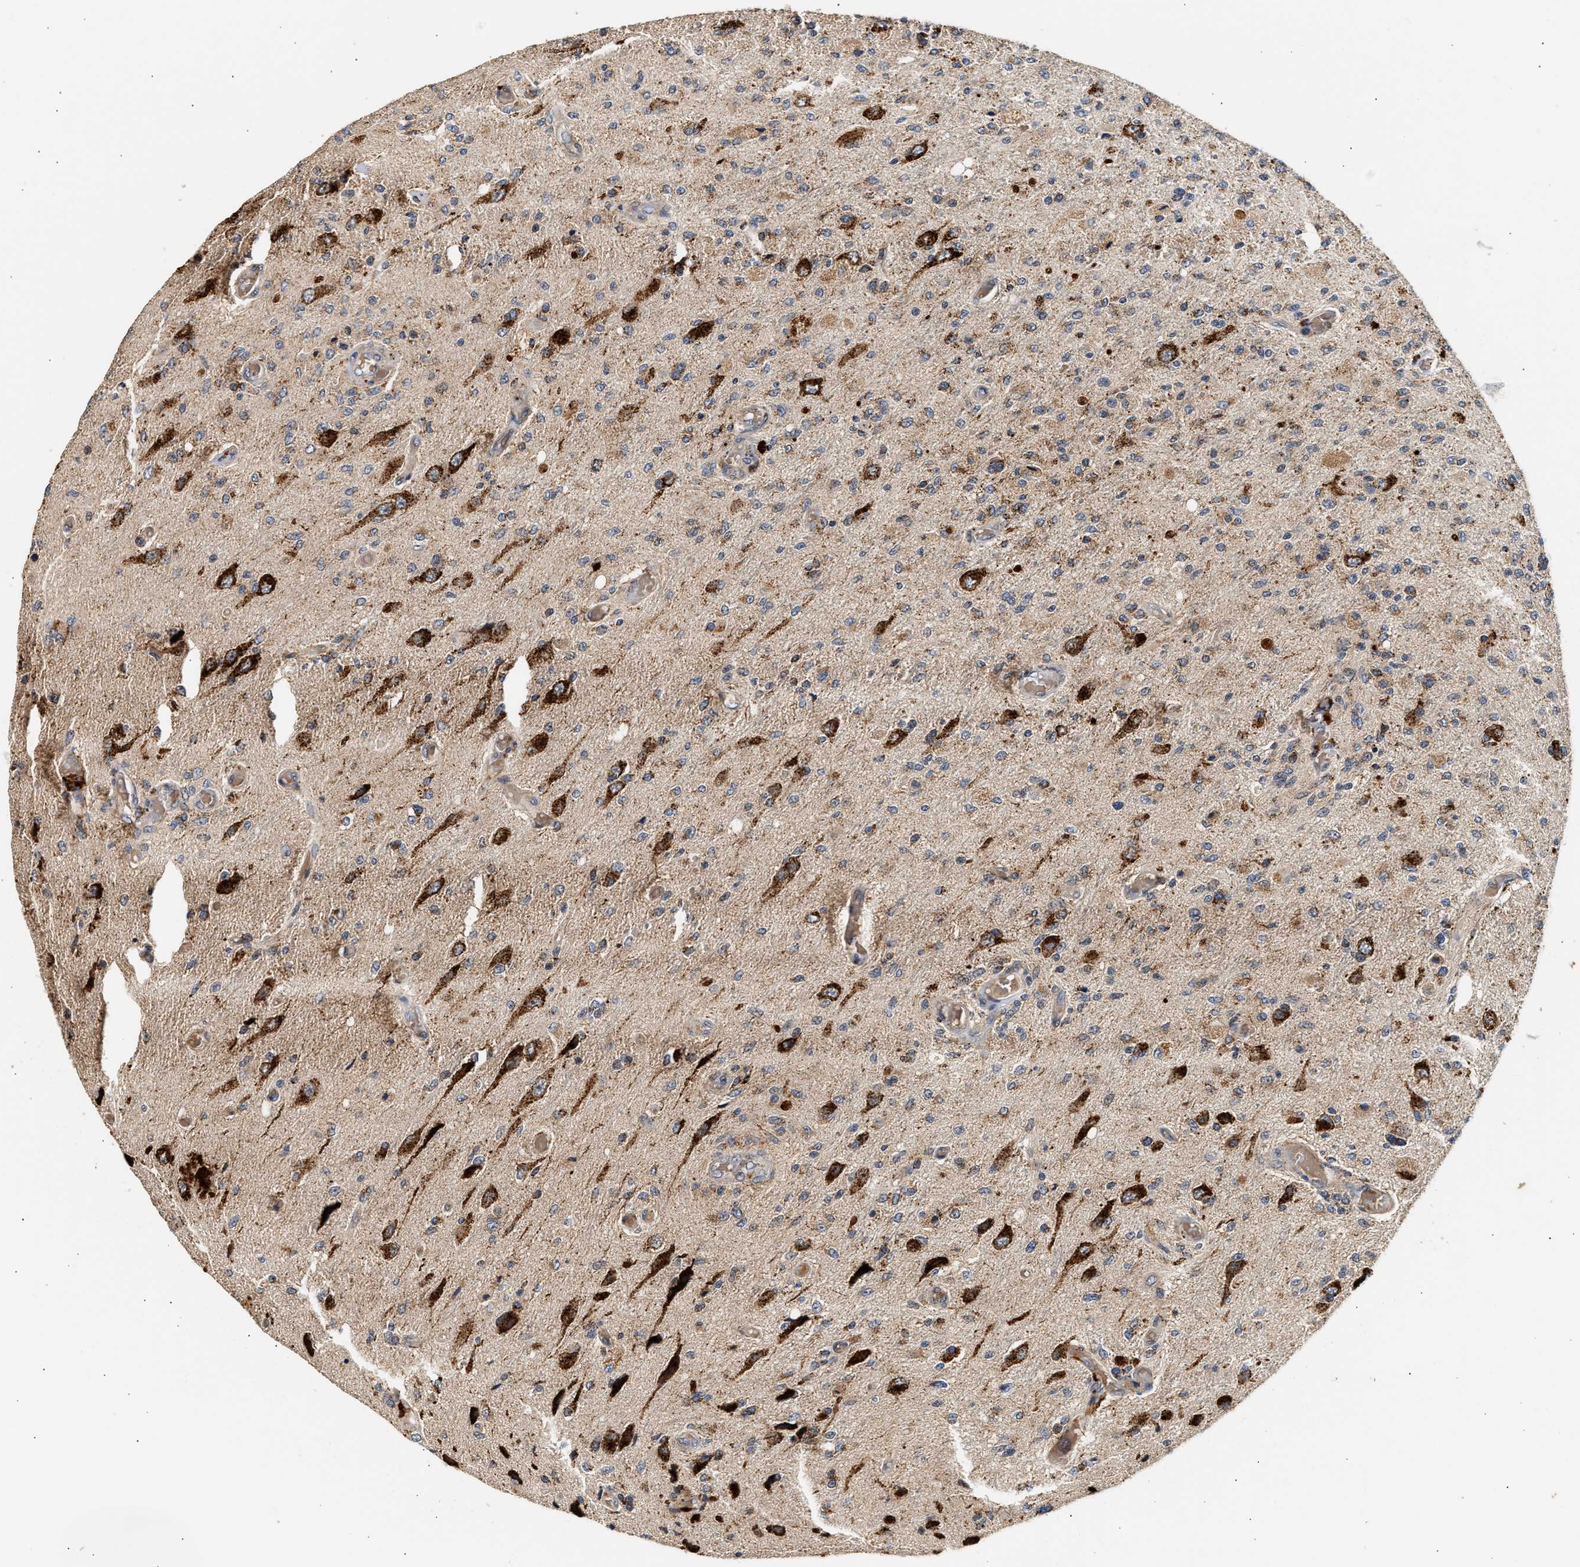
{"staining": {"intensity": "moderate", "quantity": "25%-75%", "location": "cytoplasmic/membranous"}, "tissue": "glioma", "cell_type": "Tumor cells", "image_type": "cancer", "snomed": [{"axis": "morphology", "description": "Normal tissue, NOS"}, {"axis": "morphology", "description": "Glioma, malignant, High grade"}, {"axis": "topography", "description": "Cerebral cortex"}], "caption": "Immunohistochemistry staining of glioma, which demonstrates medium levels of moderate cytoplasmic/membranous expression in approximately 25%-75% of tumor cells indicating moderate cytoplasmic/membranous protein expression. The staining was performed using DAB (3,3'-diaminobenzidine) (brown) for protein detection and nuclei were counterstained in hematoxylin (blue).", "gene": "PLD3", "patient": {"sex": "male", "age": 77}}